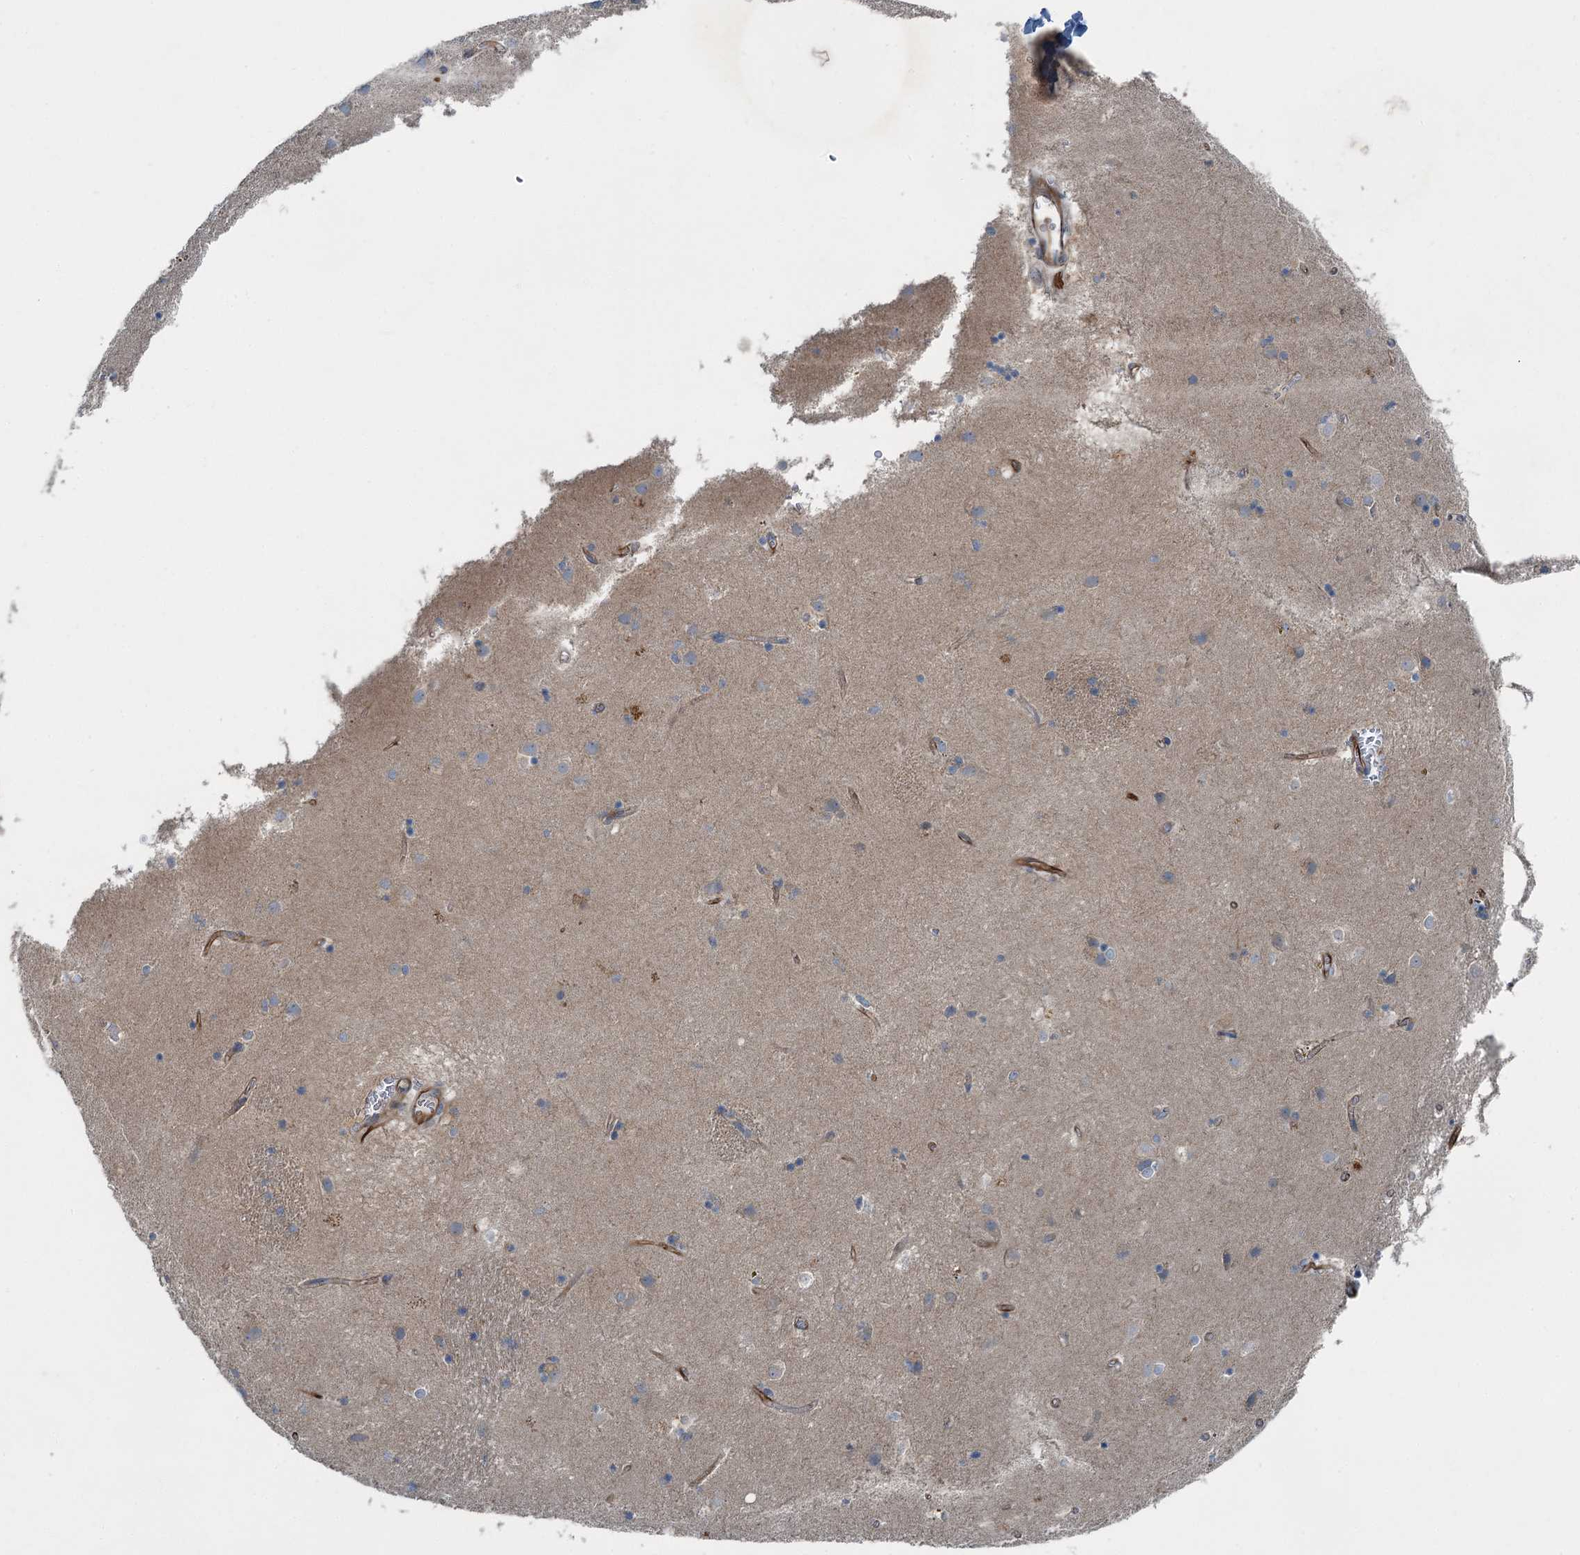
{"staining": {"intensity": "weak", "quantity": "<25%", "location": "cytoplasmic/membranous"}, "tissue": "caudate", "cell_type": "Glial cells", "image_type": "normal", "snomed": [{"axis": "morphology", "description": "Normal tissue, NOS"}, {"axis": "topography", "description": "Lateral ventricle wall"}], "caption": "Immunohistochemical staining of unremarkable caudate displays no significant staining in glial cells.", "gene": "AXL", "patient": {"sex": "male", "age": 70}}